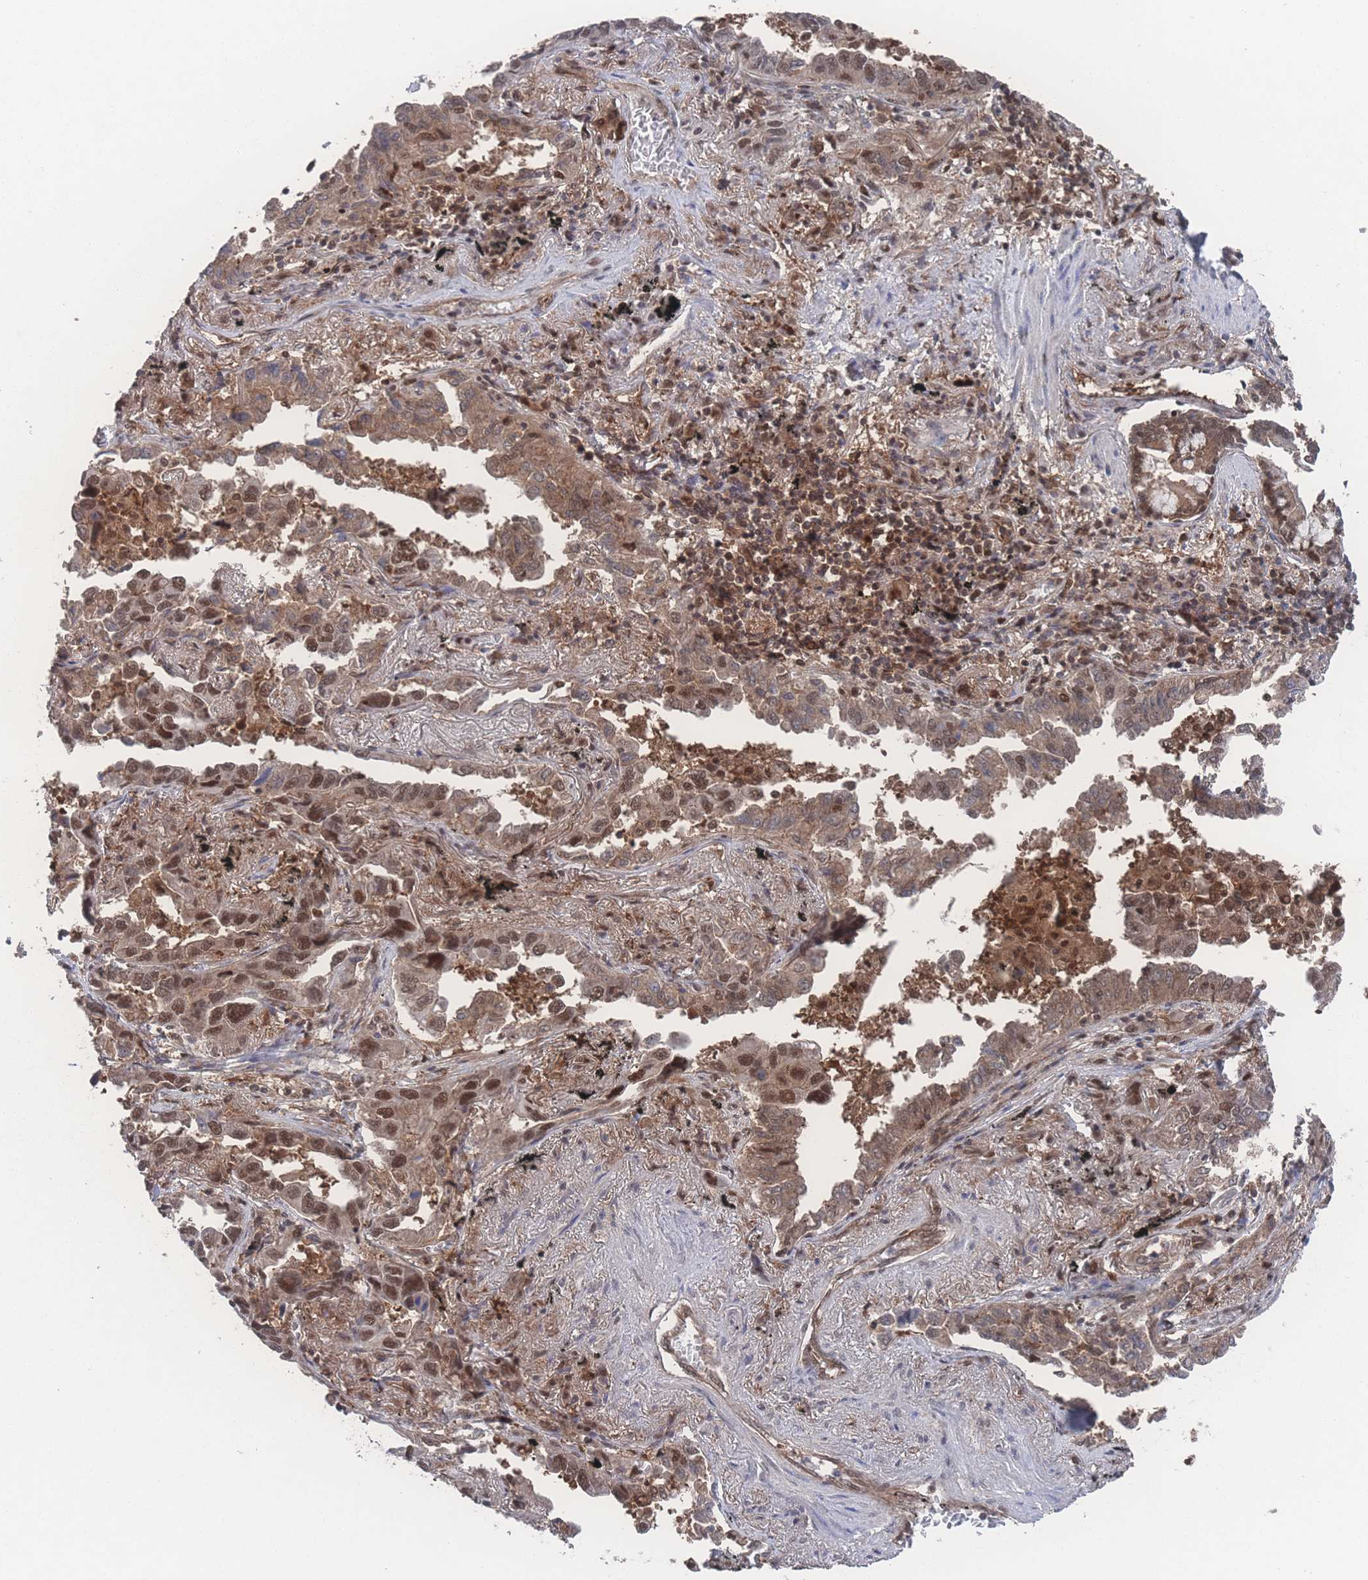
{"staining": {"intensity": "moderate", "quantity": ">75%", "location": "nuclear"}, "tissue": "lung cancer", "cell_type": "Tumor cells", "image_type": "cancer", "snomed": [{"axis": "morphology", "description": "Adenocarcinoma, NOS"}, {"axis": "topography", "description": "Lung"}], "caption": "IHC staining of adenocarcinoma (lung), which exhibits medium levels of moderate nuclear positivity in approximately >75% of tumor cells indicating moderate nuclear protein staining. The staining was performed using DAB (brown) for protein detection and nuclei were counterstained in hematoxylin (blue).", "gene": "PSMA1", "patient": {"sex": "male", "age": 67}}